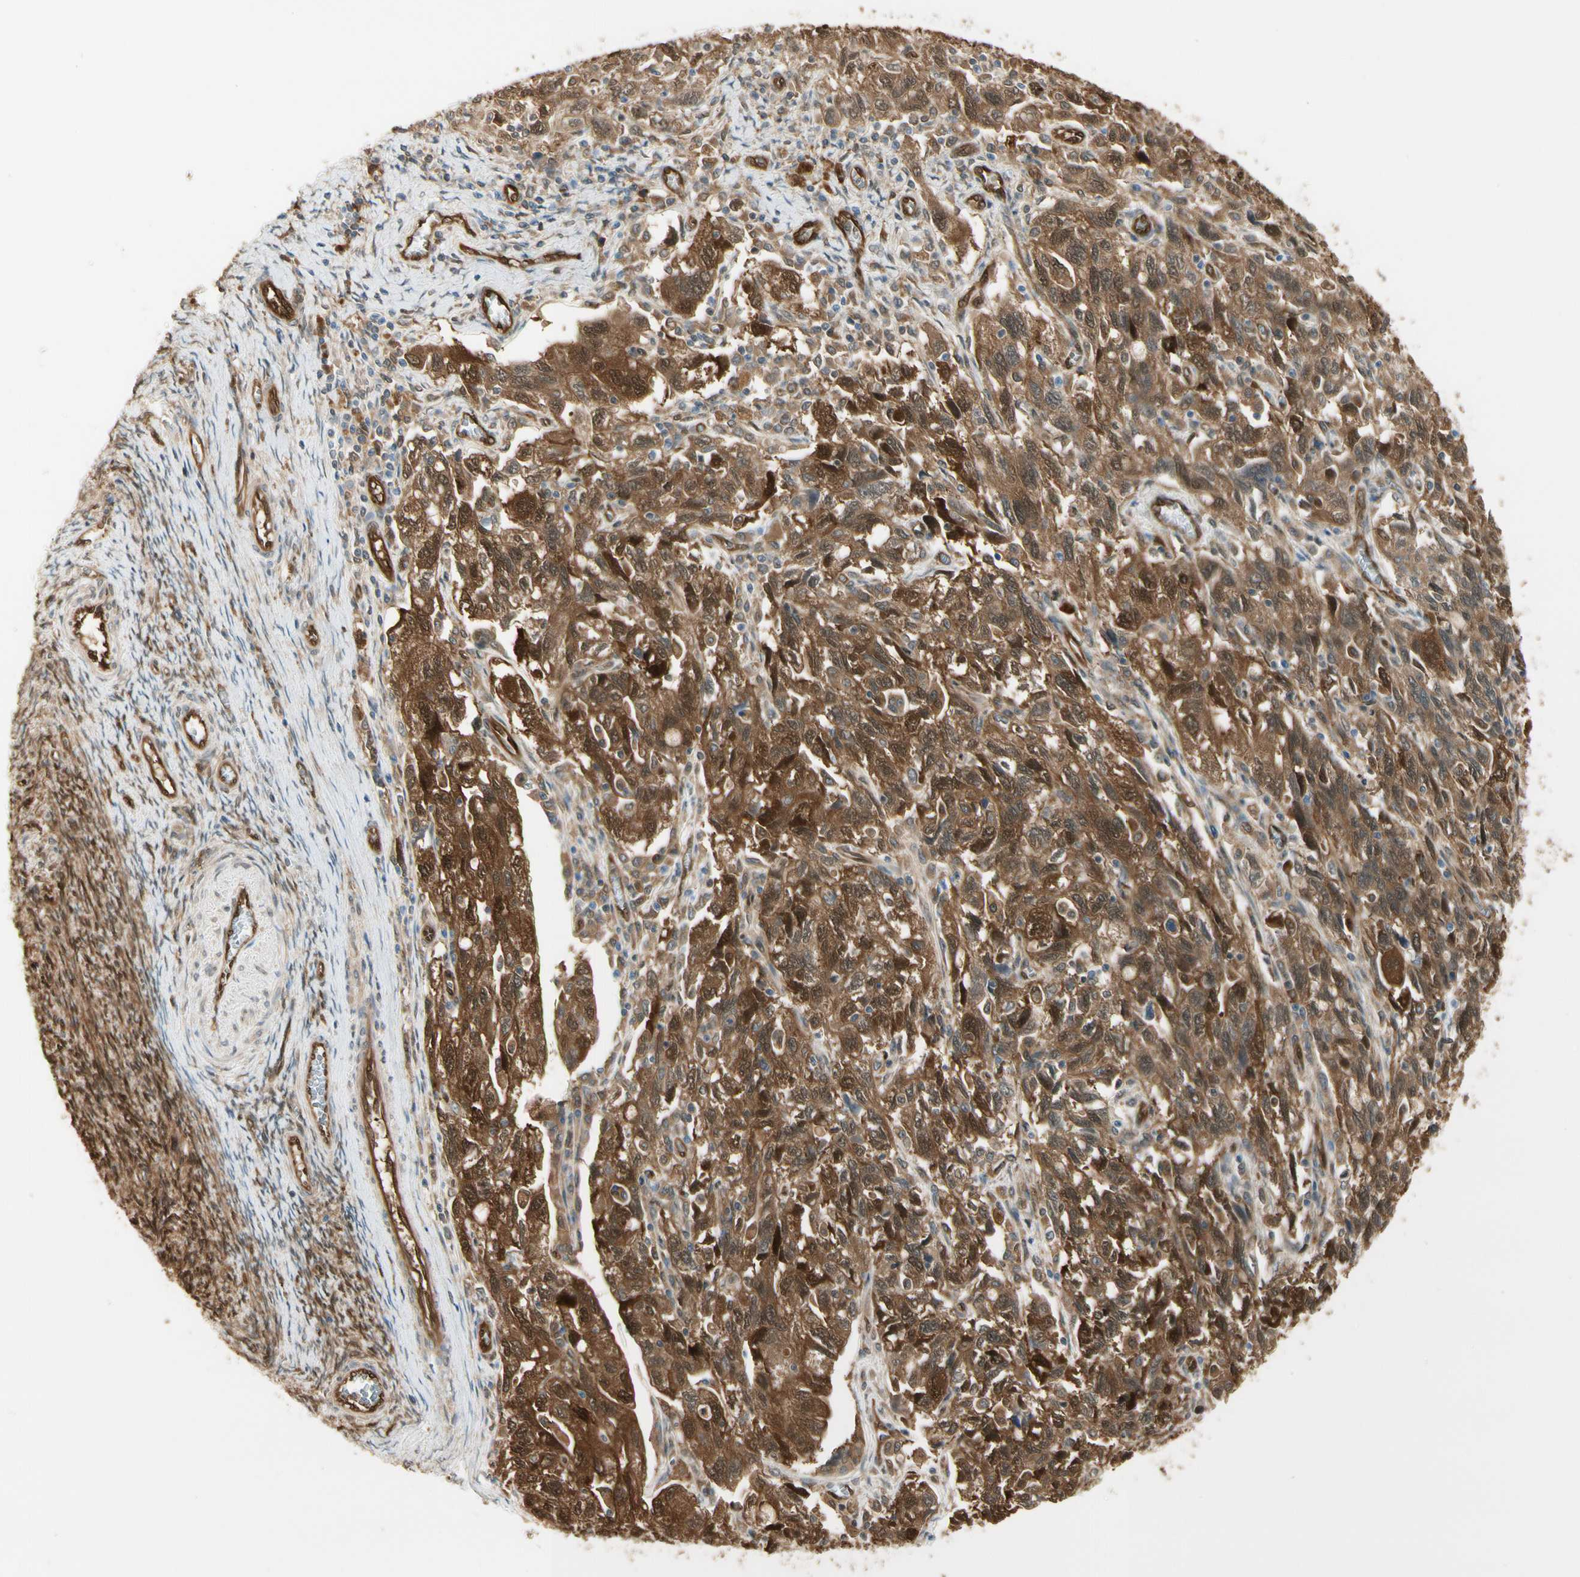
{"staining": {"intensity": "strong", "quantity": ">75%", "location": "cytoplasmic/membranous,nuclear"}, "tissue": "ovarian cancer", "cell_type": "Tumor cells", "image_type": "cancer", "snomed": [{"axis": "morphology", "description": "Carcinoma, NOS"}, {"axis": "morphology", "description": "Cystadenocarcinoma, serous, NOS"}, {"axis": "topography", "description": "Ovary"}], "caption": "This is a photomicrograph of immunohistochemistry staining of ovarian carcinoma, which shows strong positivity in the cytoplasmic/membranous and nuclear of tumor cells.", "gene": "SERPINB6", "patient": {"sex": "female", "age": 69}}